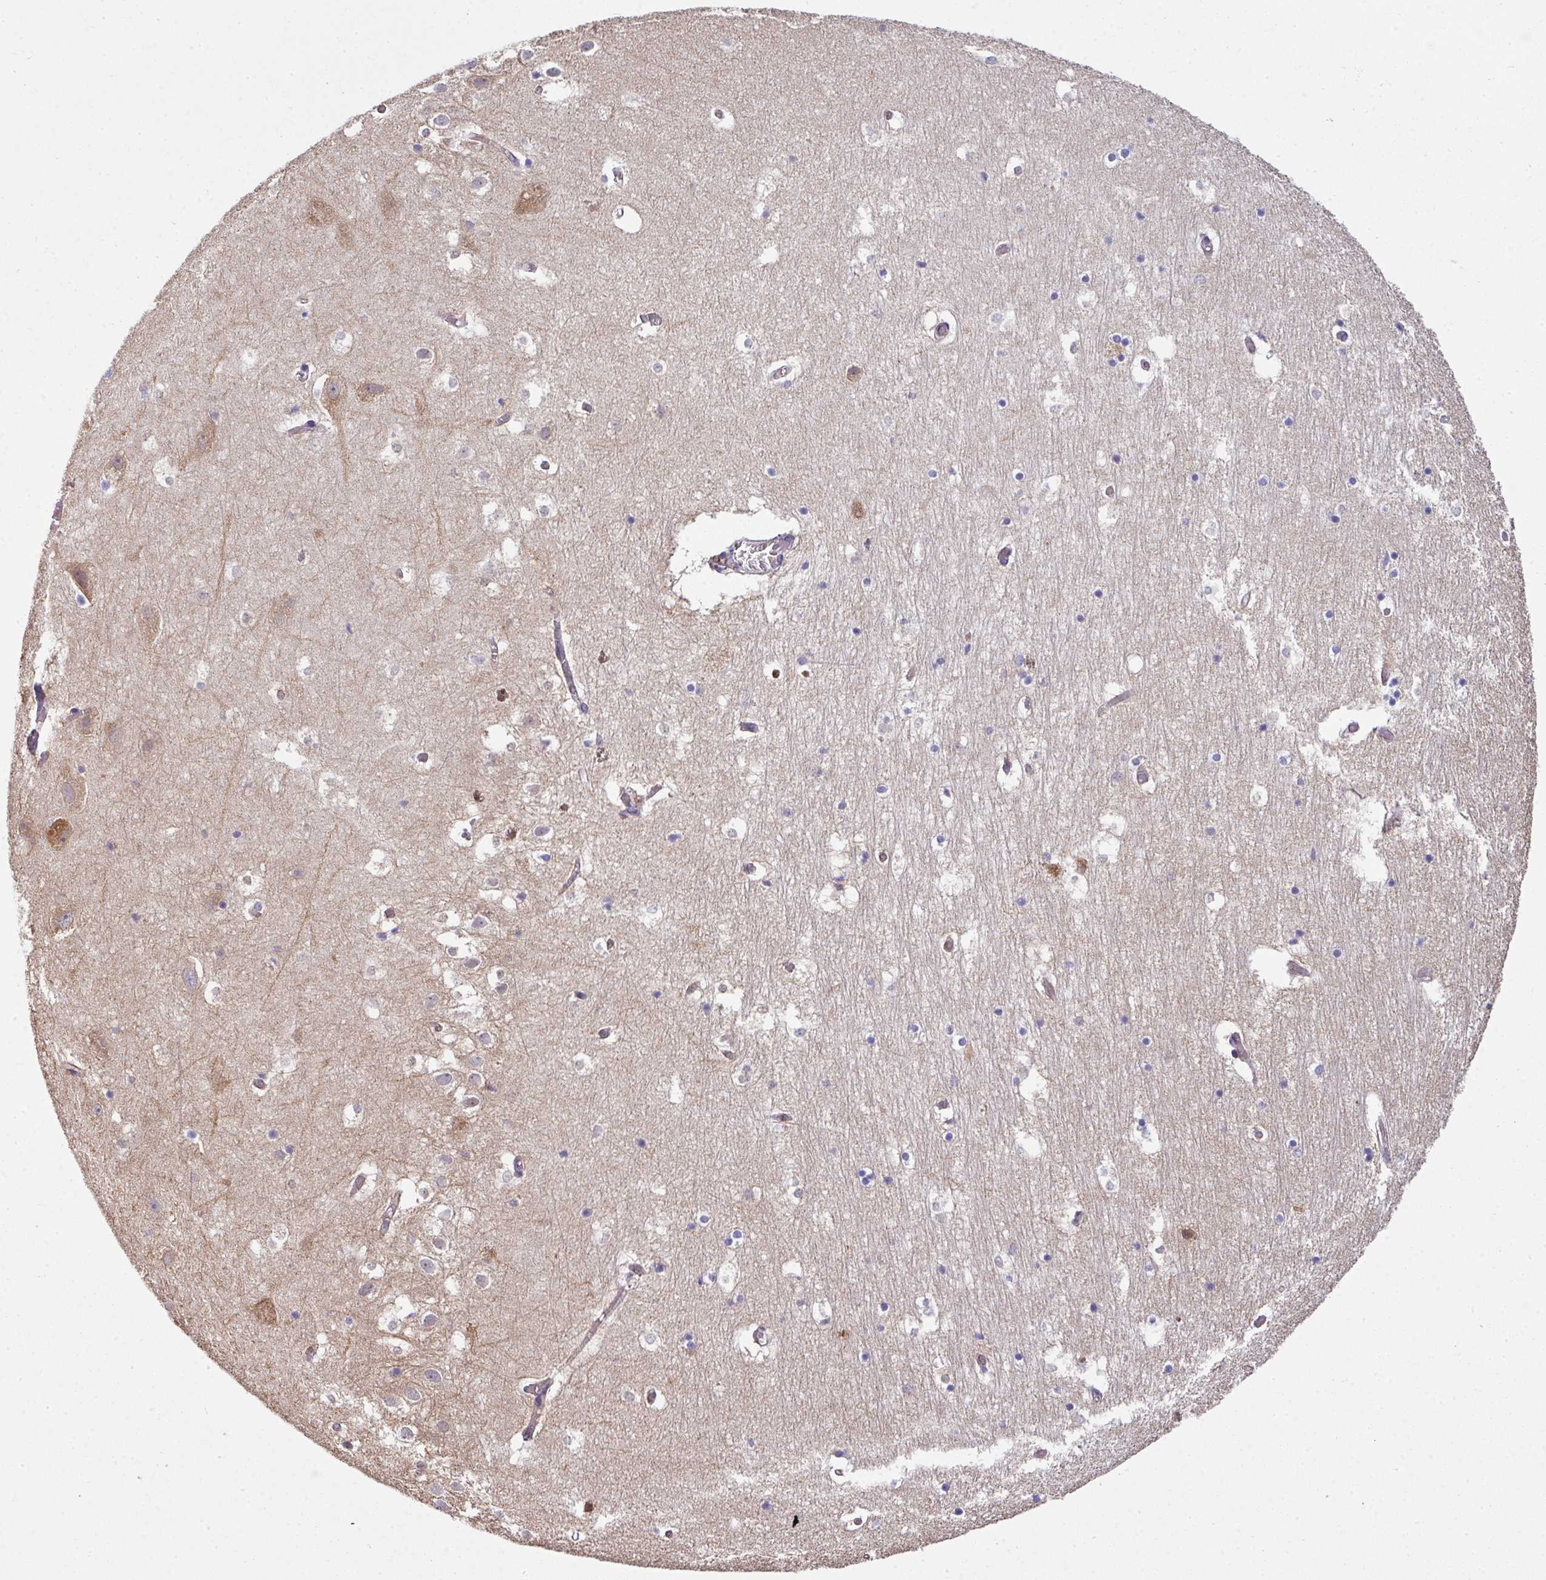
{"staining": {"intensity": "negative", "quantity": "none", "location": "none"}, "tissue": "hippocampus", "cell_type": "Glial cells", "image_type": "normal", "snomed": [{"axis": "morphology", "description": "Normal tissue, NOS"}, {"axis": "topography", "description": "Hippocampus"}], "caption": "IHC of normal human hippocampus reveals no expression in glial cells. (DAB (3,3'-diaminobenzidine) IHC with hematoxylin counter stain).", "gene": "PALS2", "patient": {"sex": "female", "age": 52}}